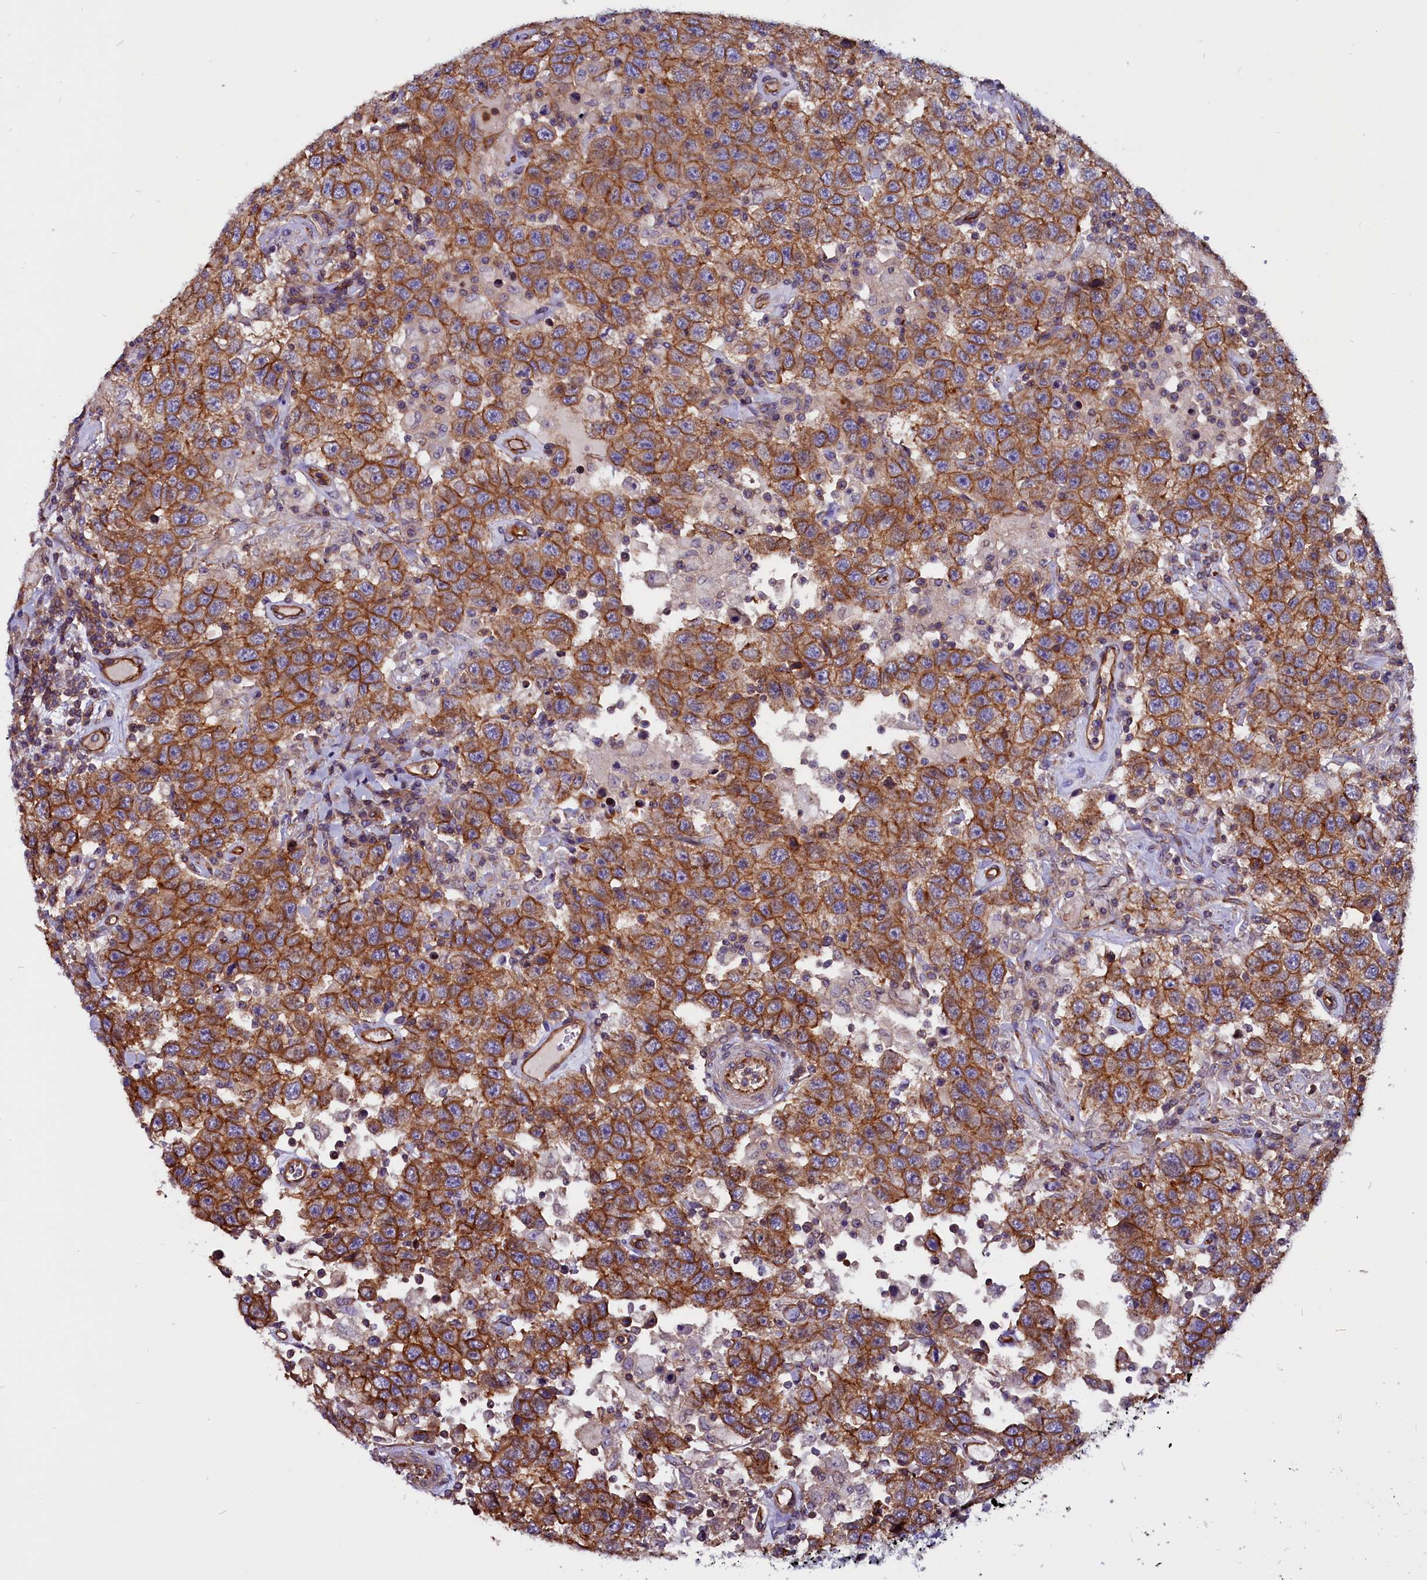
{"staining": {"intensity": "moderate", "quantity": ">75%", "location": "cytoplasmic/membranous"}, "tissue": "testis cancer", "cell_type": "Tumor cells", "image_type": "cancer", "snomed": [{"axis": "morphology", "description": "Seminoma, NOS"}, {"axis": "topography", "description": "Testis"}], "caption": "Protein expression analysis of human testis cancer (seminoma) reveals moderate cytoplasmic/membranous positivity in about >75% of tumor cells.", "gene": "ZNF749", "patient": {"sex": "male", "age": 41}}